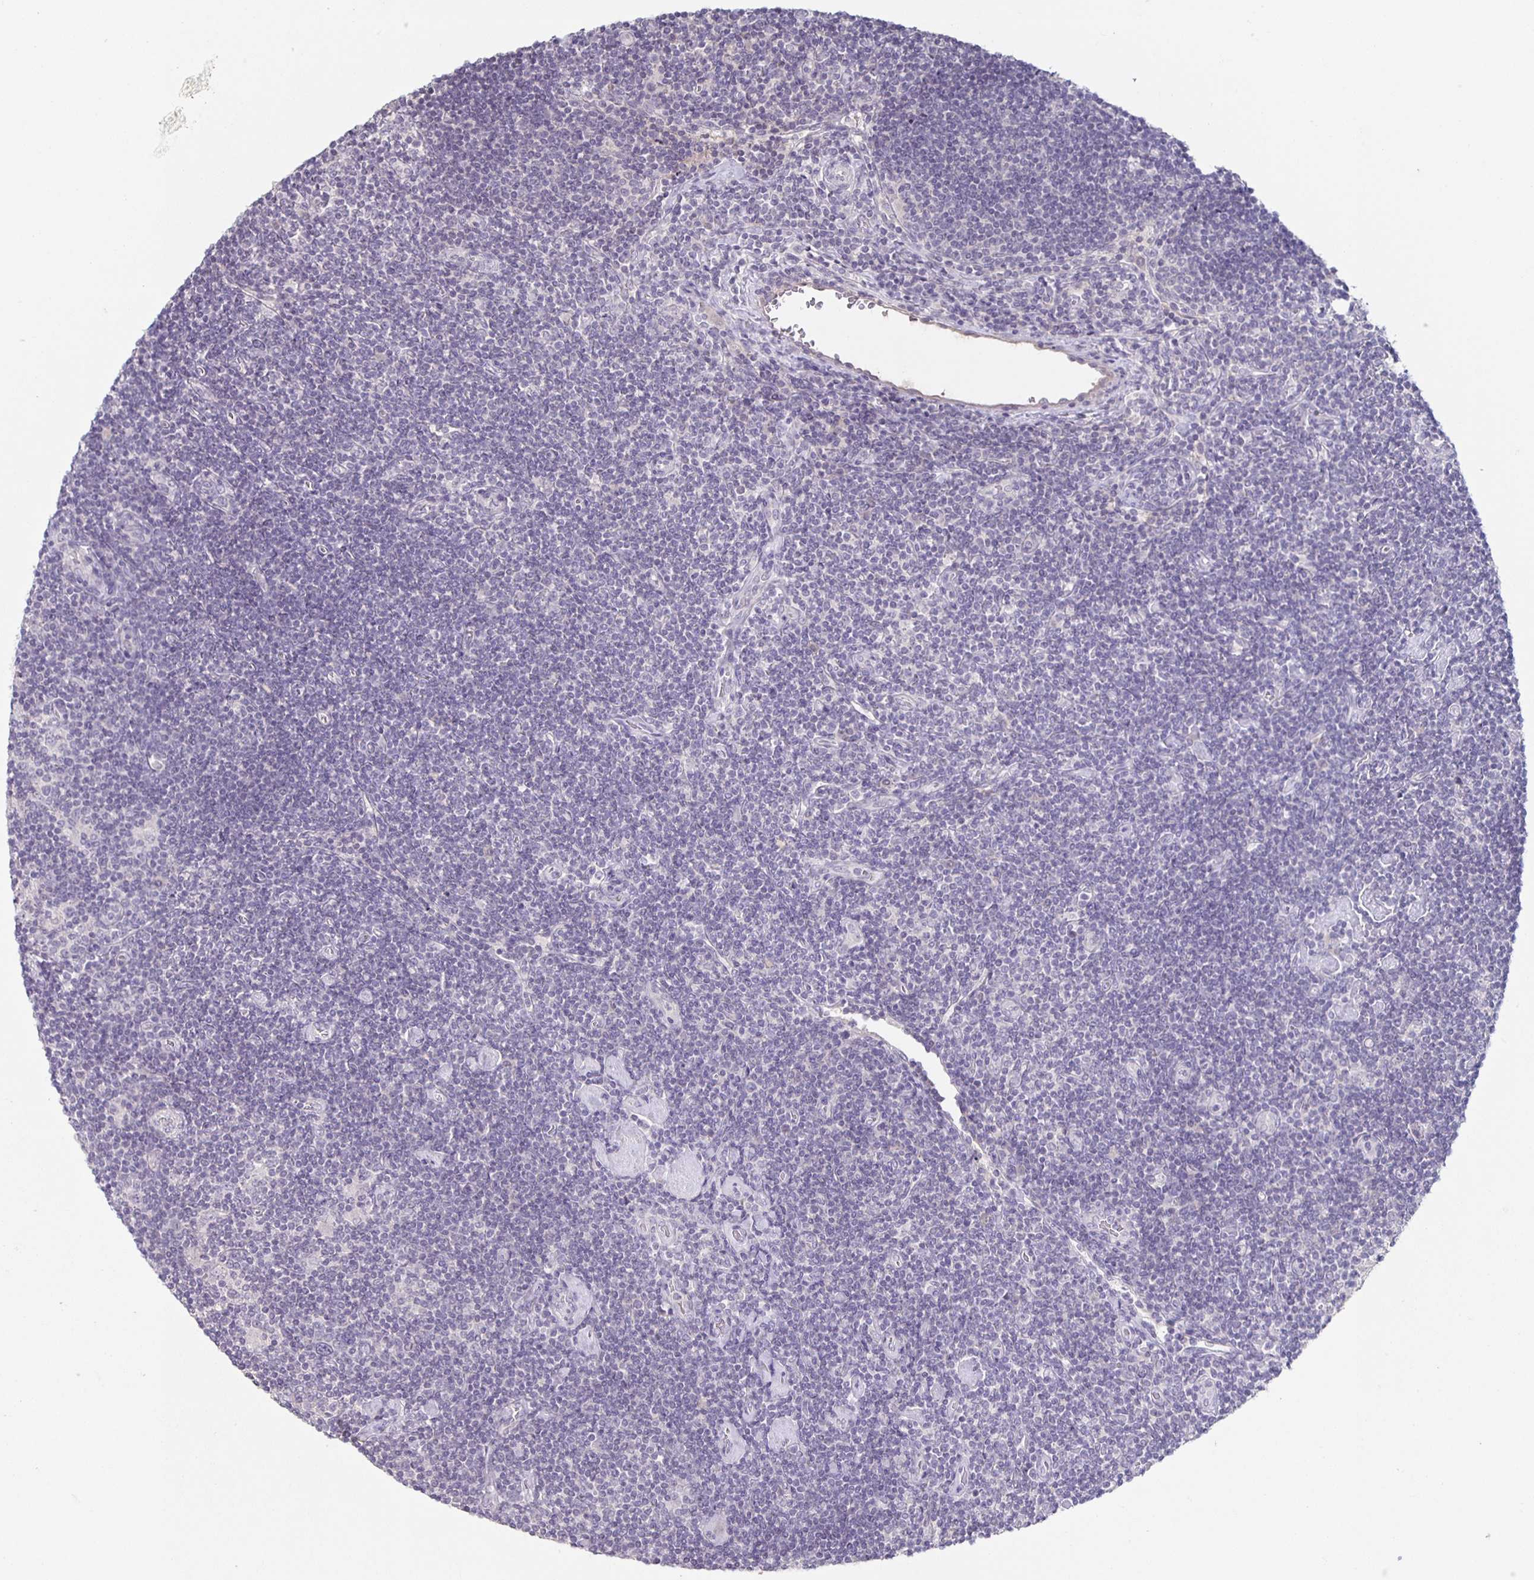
{"staining": {"intensity": "negative", "quantity": "none", "location": "none"}, "tissue": "lymphoma", "cell_type": "Tumor cells", "image_type": "cancer", "snomed": [{"axis": "morphology", "description": "Hodgkin's disease, NOS"}, {"axis": "topography", "description": "Lymph node"}], "caption": "Immunohistochemistry (IHC) histopathology image of neoplastic tissue: Hodgkin's disease stained with DAB (3,3'-diaminobenzidine) shows no significant protein staining in tumor cells.", "gene": "INSL5", "patient": {"sex": "male", "age": 40}}